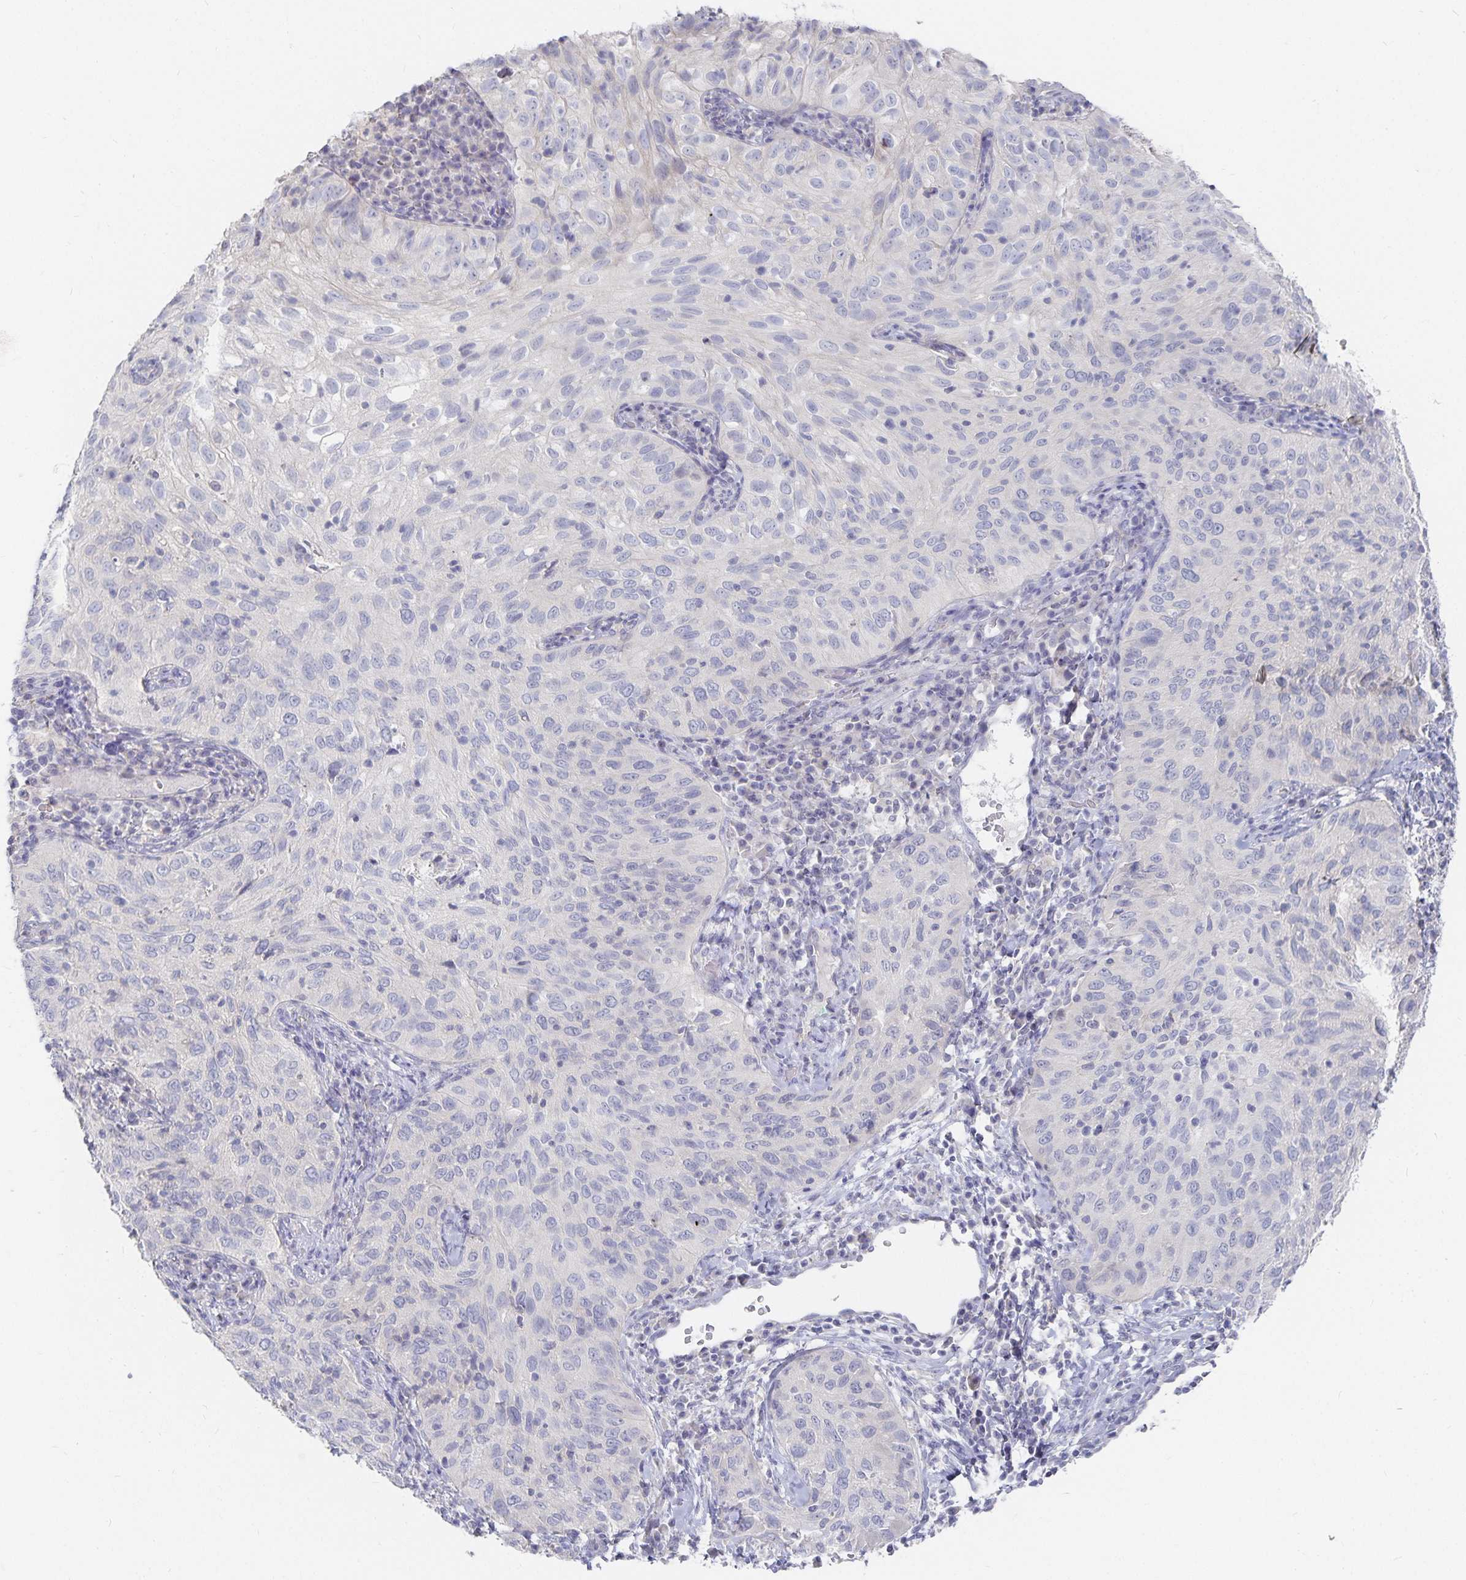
{"staining": {"intensity": "negative", "quantity": "none", "location": "none"}, "tissue": "cervical cancer", "cell_type": "Tumor cells", "image_type": "cancer", "snomed": [{"axis": "morphology", "description": "Squamous cell carcinoma, NOS"}, {"axis": "topography", "description": "Cervix"}], "caption": "A high-resolution histopathology image shows immunohistochemistry (IHC) staining of cervical cancer, which exhibits no significant expression in tumor cells.", "gene": "DNAH9", "patient": {"sex": "female", "age": 52}}